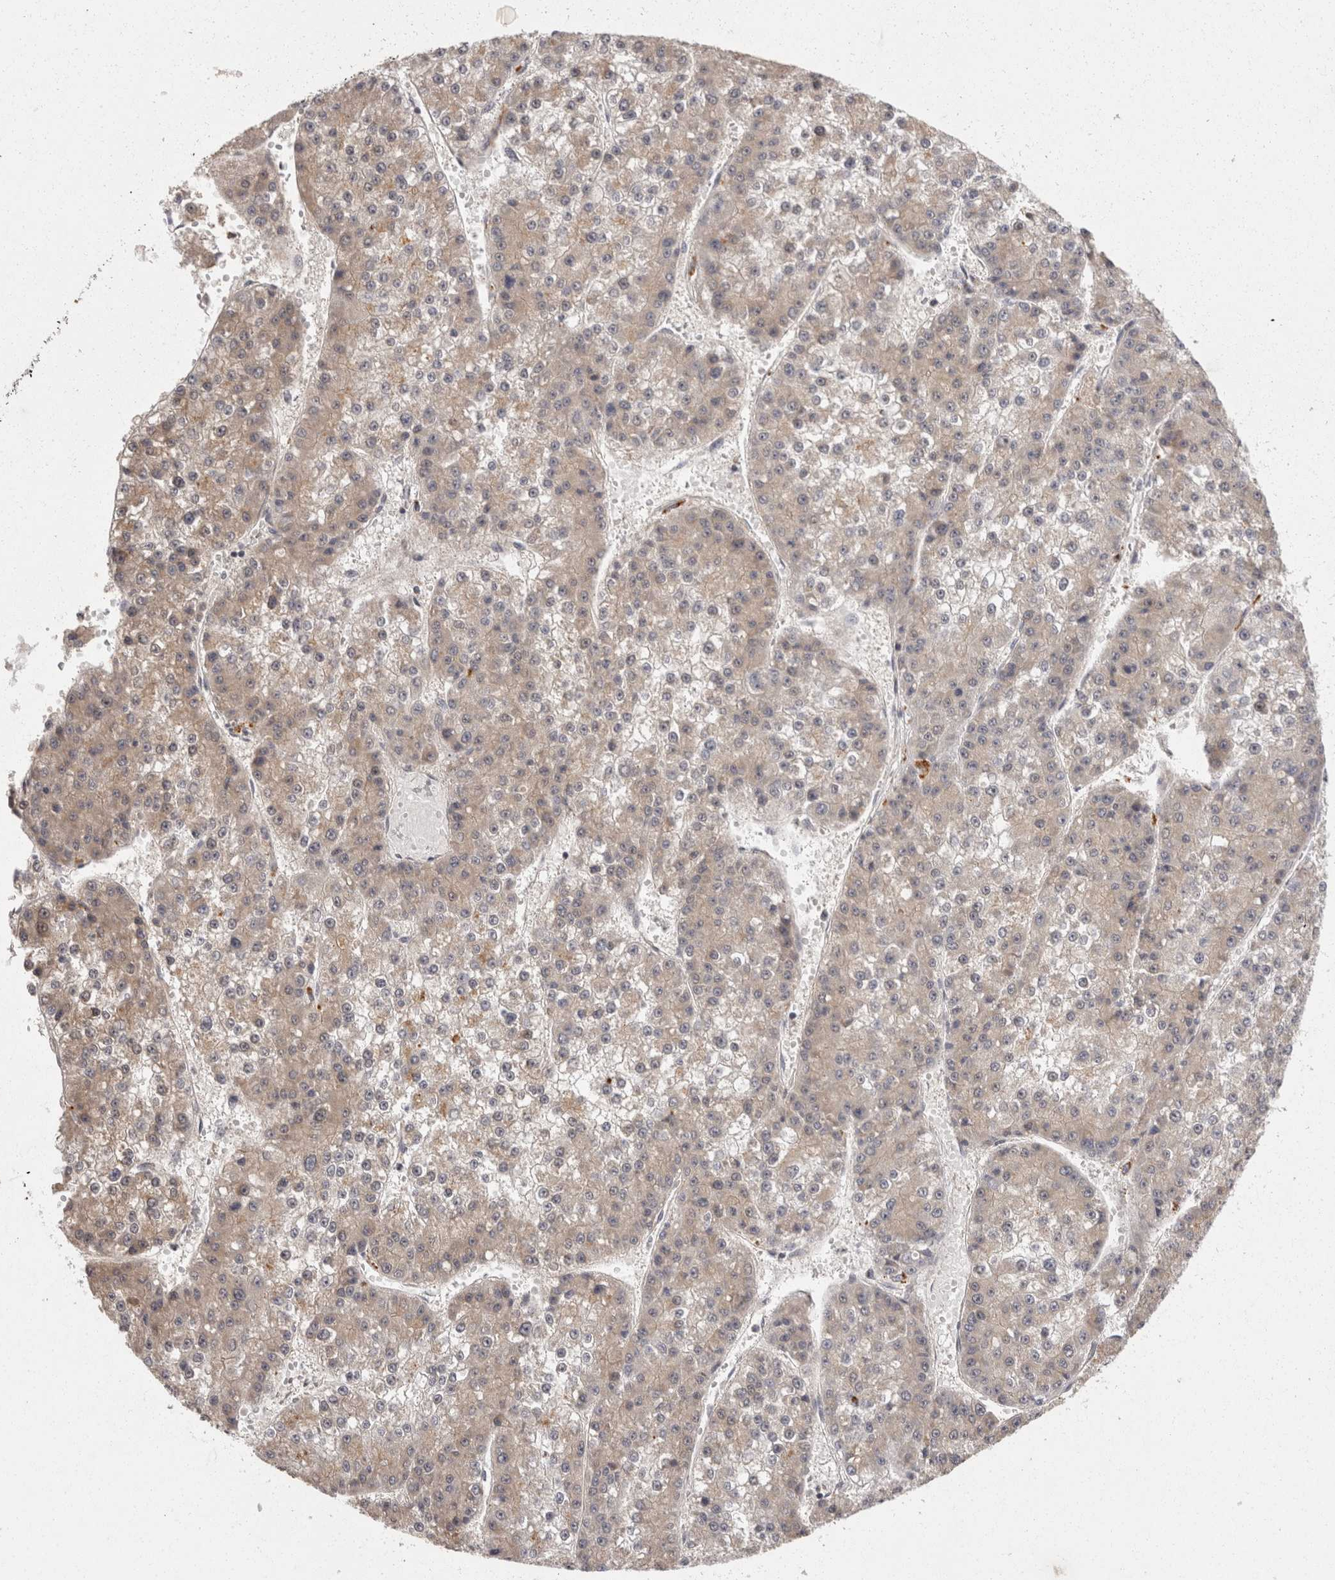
{"staining": {"intensity": "weak", "quantity": "<25%", "location": "cytoplasmic/membranous"}, "tissue": "liver cancer", "cell_type": "Tumor cells", "image_type": "cancer", "snomed": [{"axis": "morphology", "description": "Carcinoma, Hepatocellular, NOS"}, {"axis": "topography", "description": "Liver"}], "caption": "There is no significant positivity in tumor cells of liver hepatocellular carcinoma.", "gene": "ACAT2", "patient": {"sex": "female", "age": 73}}